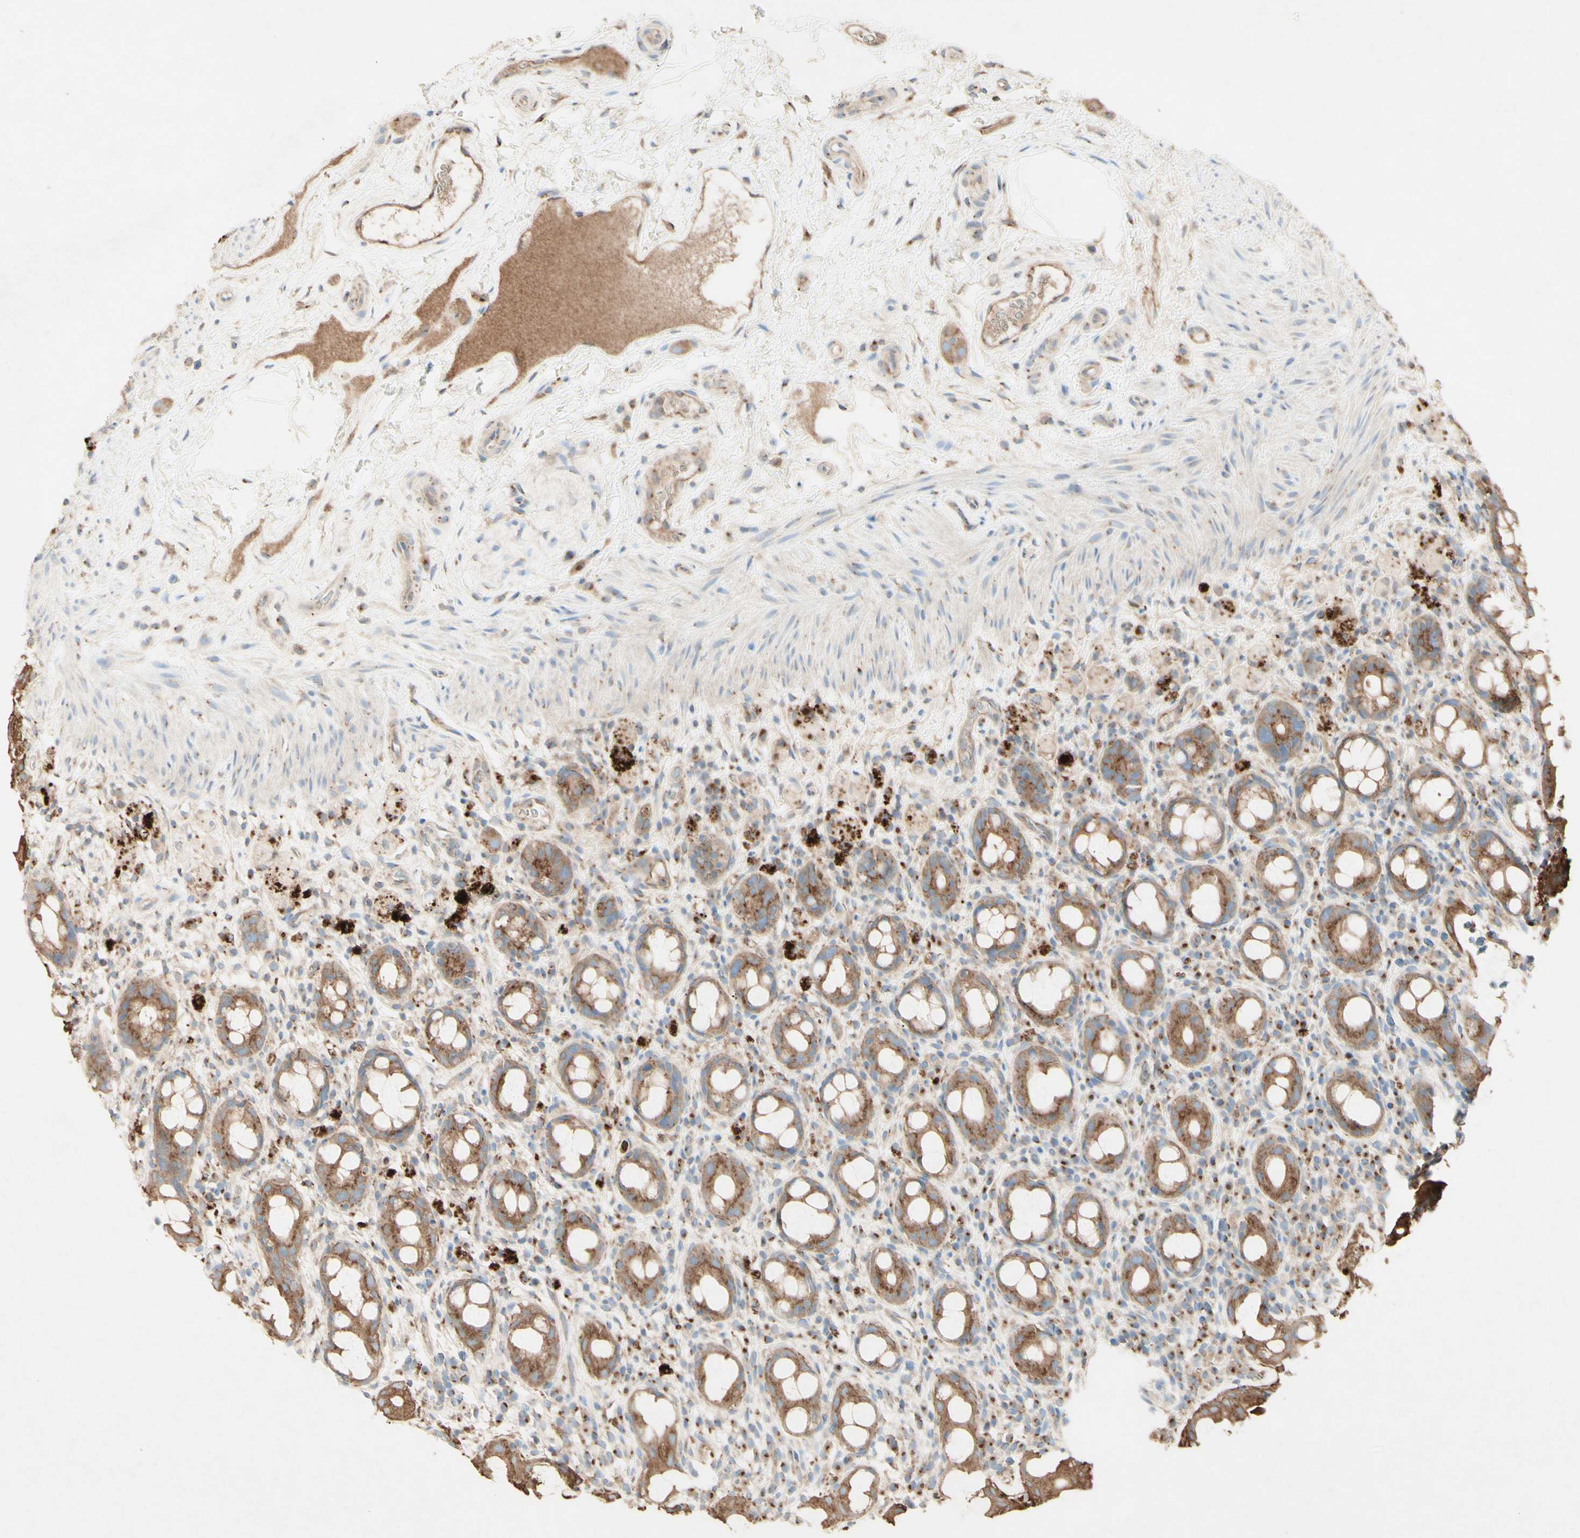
{"staining": {"intensity": "moderate", "quantity": ">75%", "location": "cytoplasmic/membranous"}, "tissue": "rectum", "cell_type": "Glandular cells", "image_type": "normal", "snomed": [{"axis": "morphology", "description": "Normal tissue, NOS"}, {"axis": "topography", "description": "Rectum"}], "caption": "This micrograph exhibits immunohistochemistry (IHC) staining of benign human rectum, with medium moderate cytoplasmic/membranous expression in about >75% of glandular cells.", "gene": "MTM1", "patient": {"sex": "male", "age": 44}}